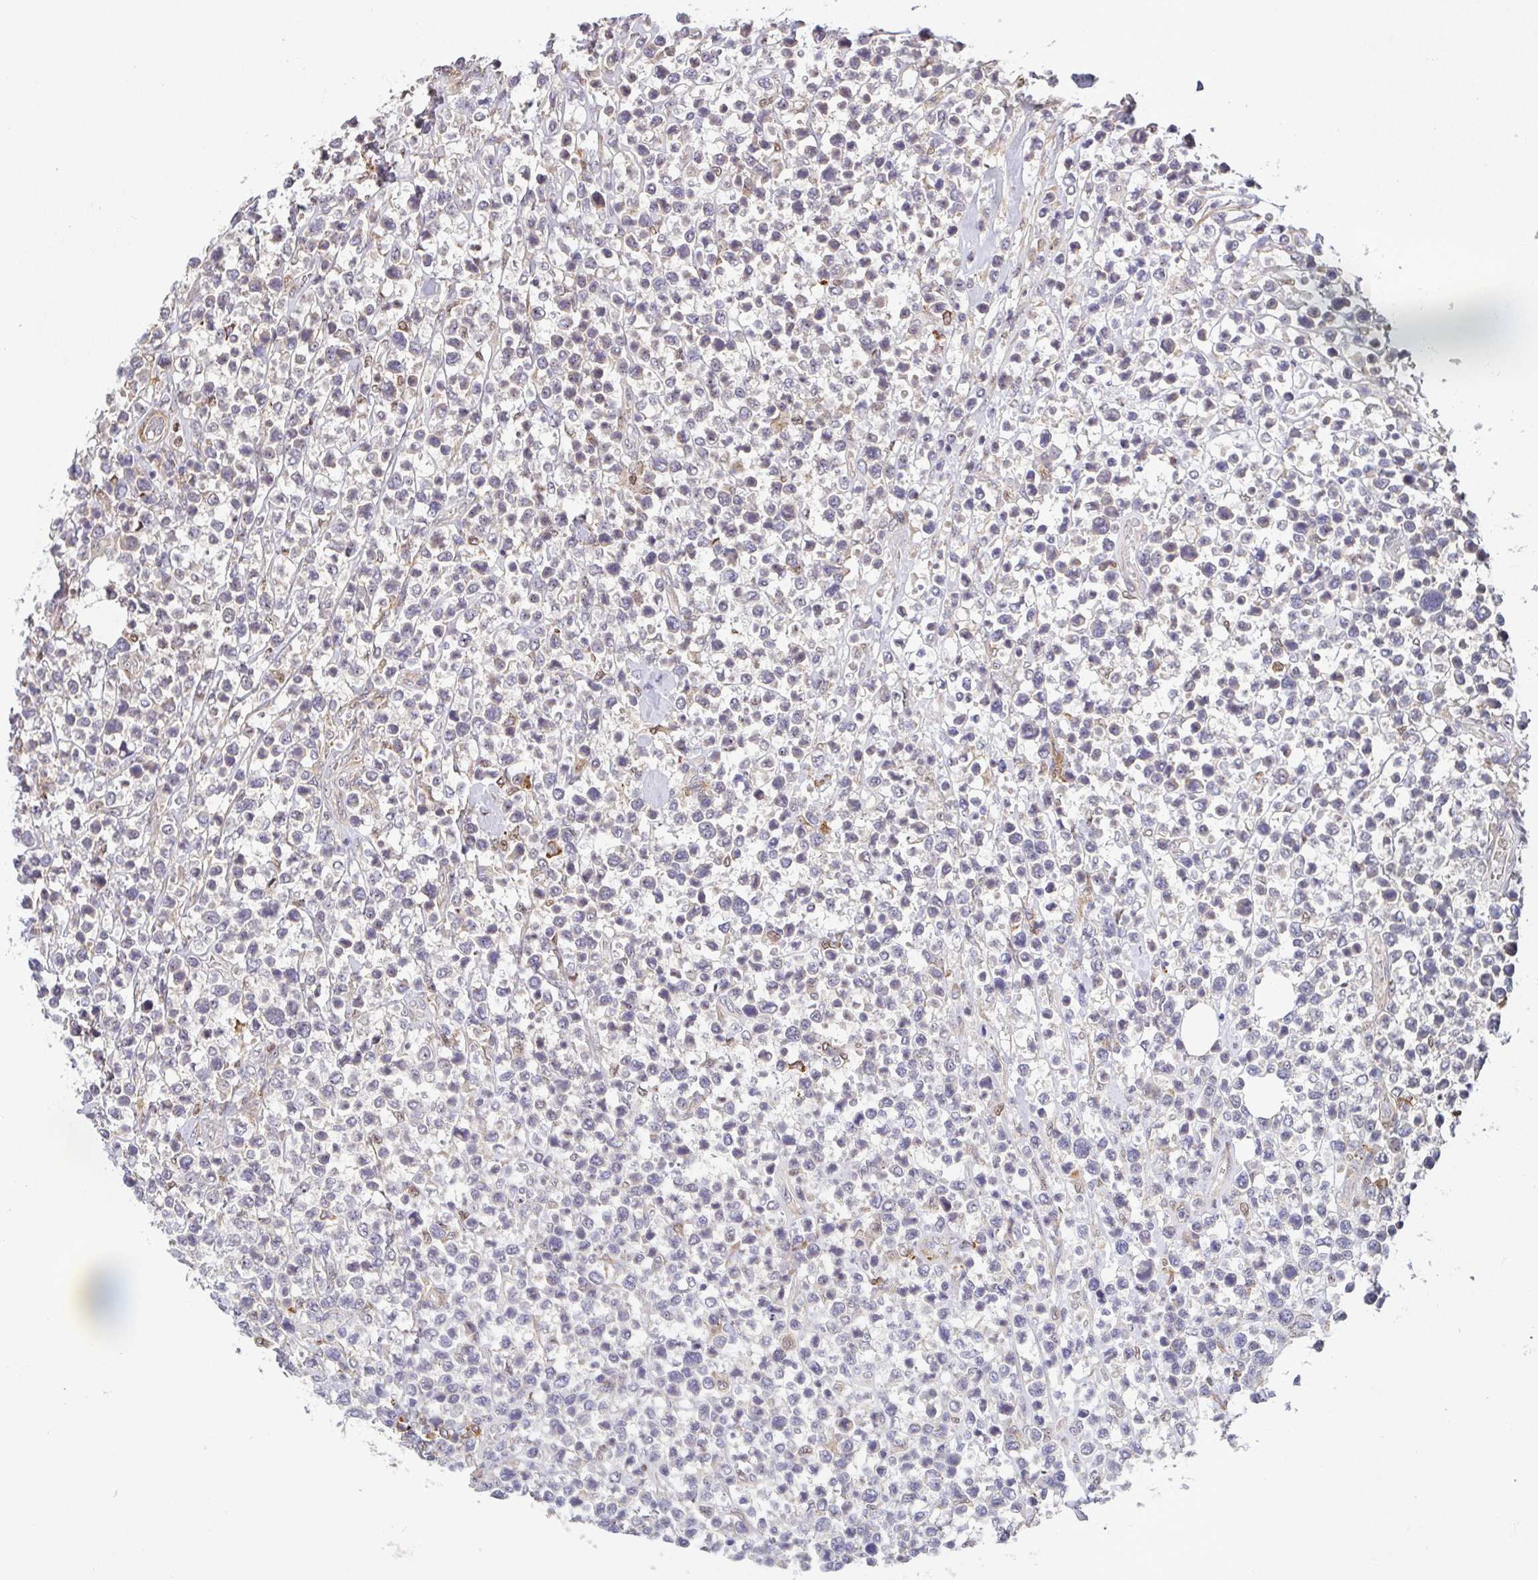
{"staining": {"intensity": "negative", "quantity": "none", "location": "none"}, "tissue": "lymphoma", "cell_type": "Tumor cells", "image_type": "cancer", "snomed": [{"axis": "morphology", "description": "Malignant lymphoma, non-Hodgkin's type, Low grade"}, {"axis": "topography", "description": "Lymph node"}], "caption": "Malignant lymphoma, non-Hodgkin's type (low-grade) was stained to show a protein in brown. There is no significant expression in tumor cells. (DAB (3,3'-diaminobenzidine) IHC visualized using brightfield microscopy, high magnification).", "gene": "SIMC1", "patient": {"sex": "male", "age": 60}}